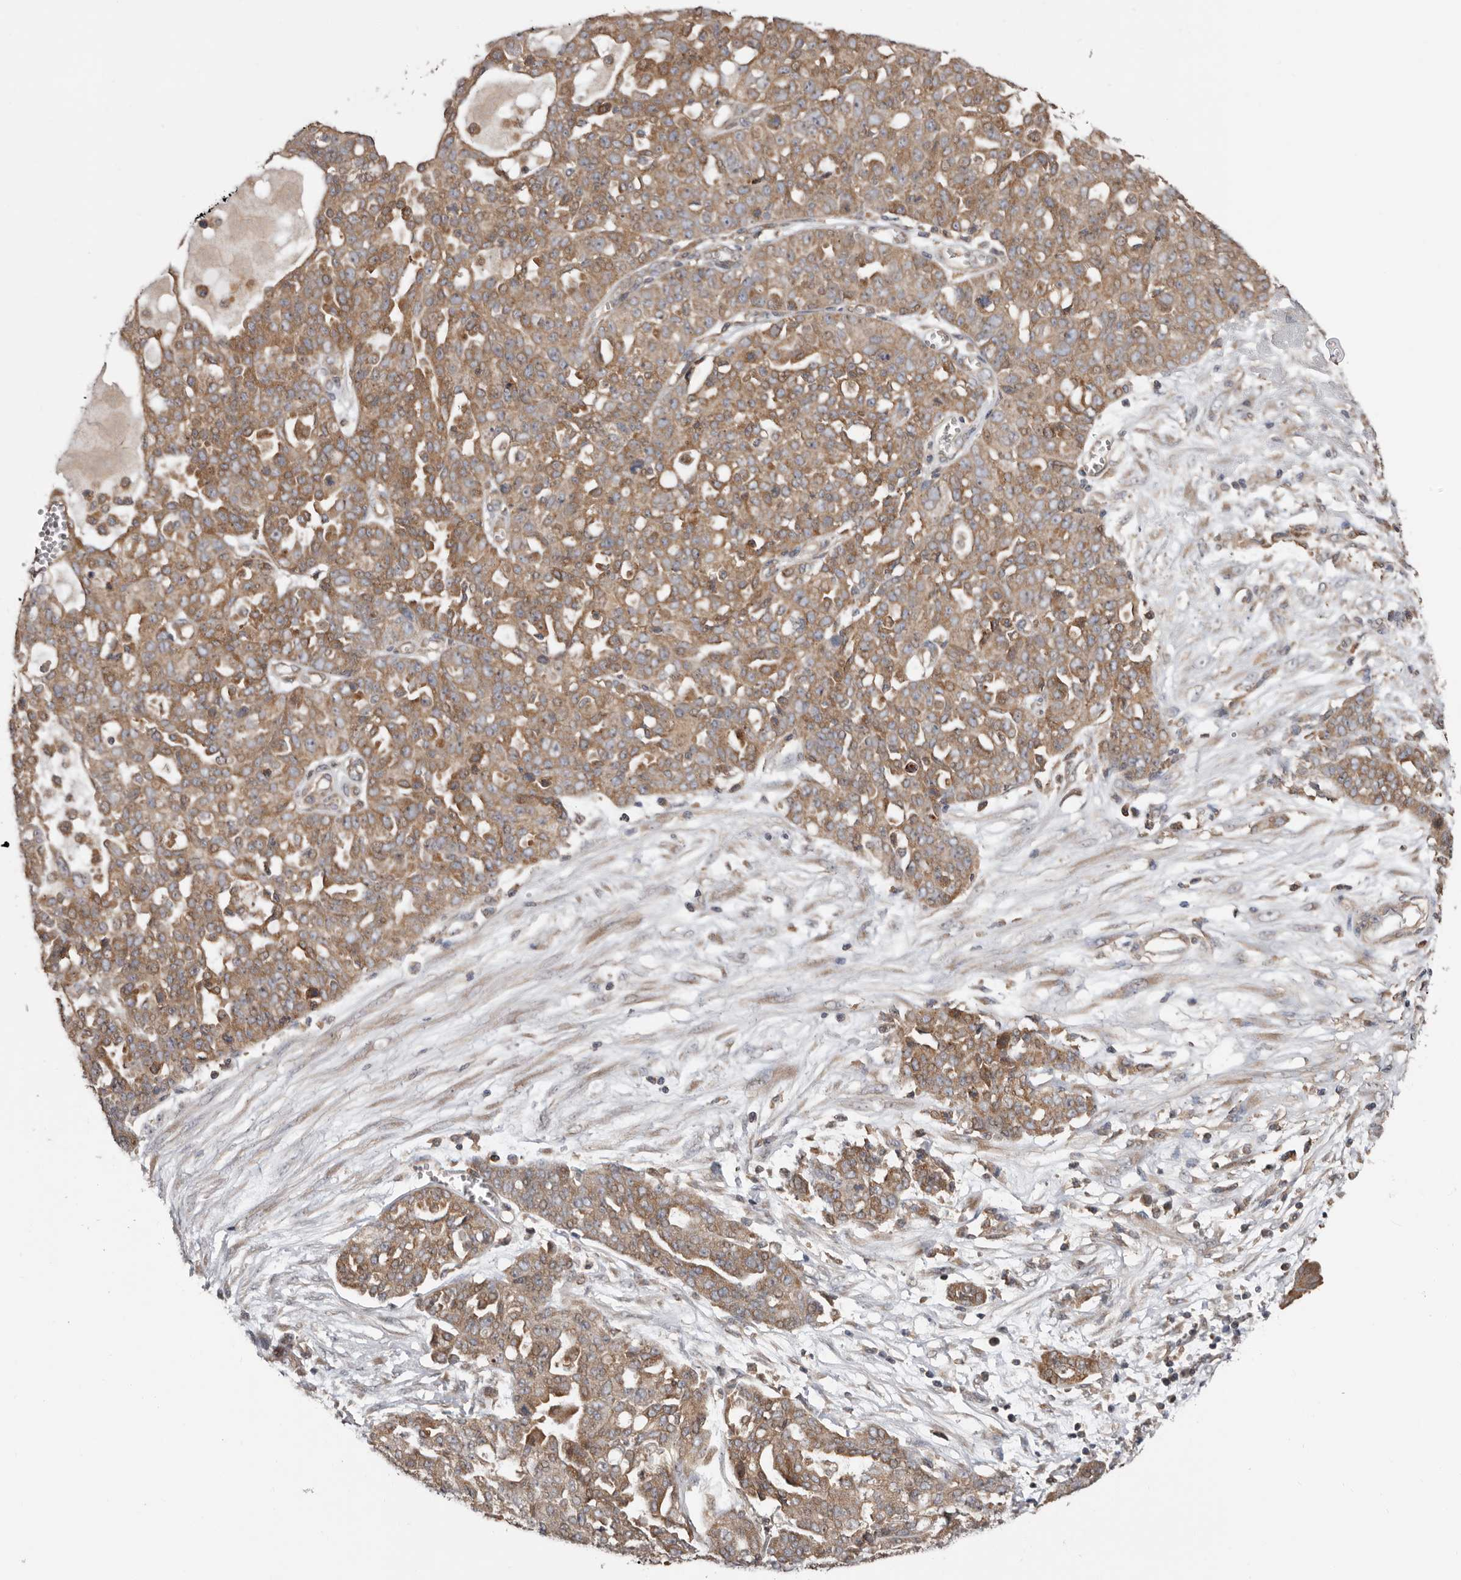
{"staining": {"intensity": "moderate", "quantity": ">75%", "location": "cytoplasmic/membranous"}, "tissue": "ovarian cancer", "cell_type": "Tumor cells", "image_type": "cancer", "snomed": [{"axis": "morphology", "description": "Cystadenocarcinoma, serous, NOS"}, {"axis": "topography", "description": "Soft tissue"}, {"axis": "topography", "description": "Ovary"}], "caption": "An image of human ovarian serous cystadenocarcinoma stained for a protein displays moderate cytoplasmic/membranous brown staining in tumor cells. Ihc stains the protein in brown and the nuclei are stained blue.", "gene": "TMUB1", "patient": {"sex": "female", "age": 57}}